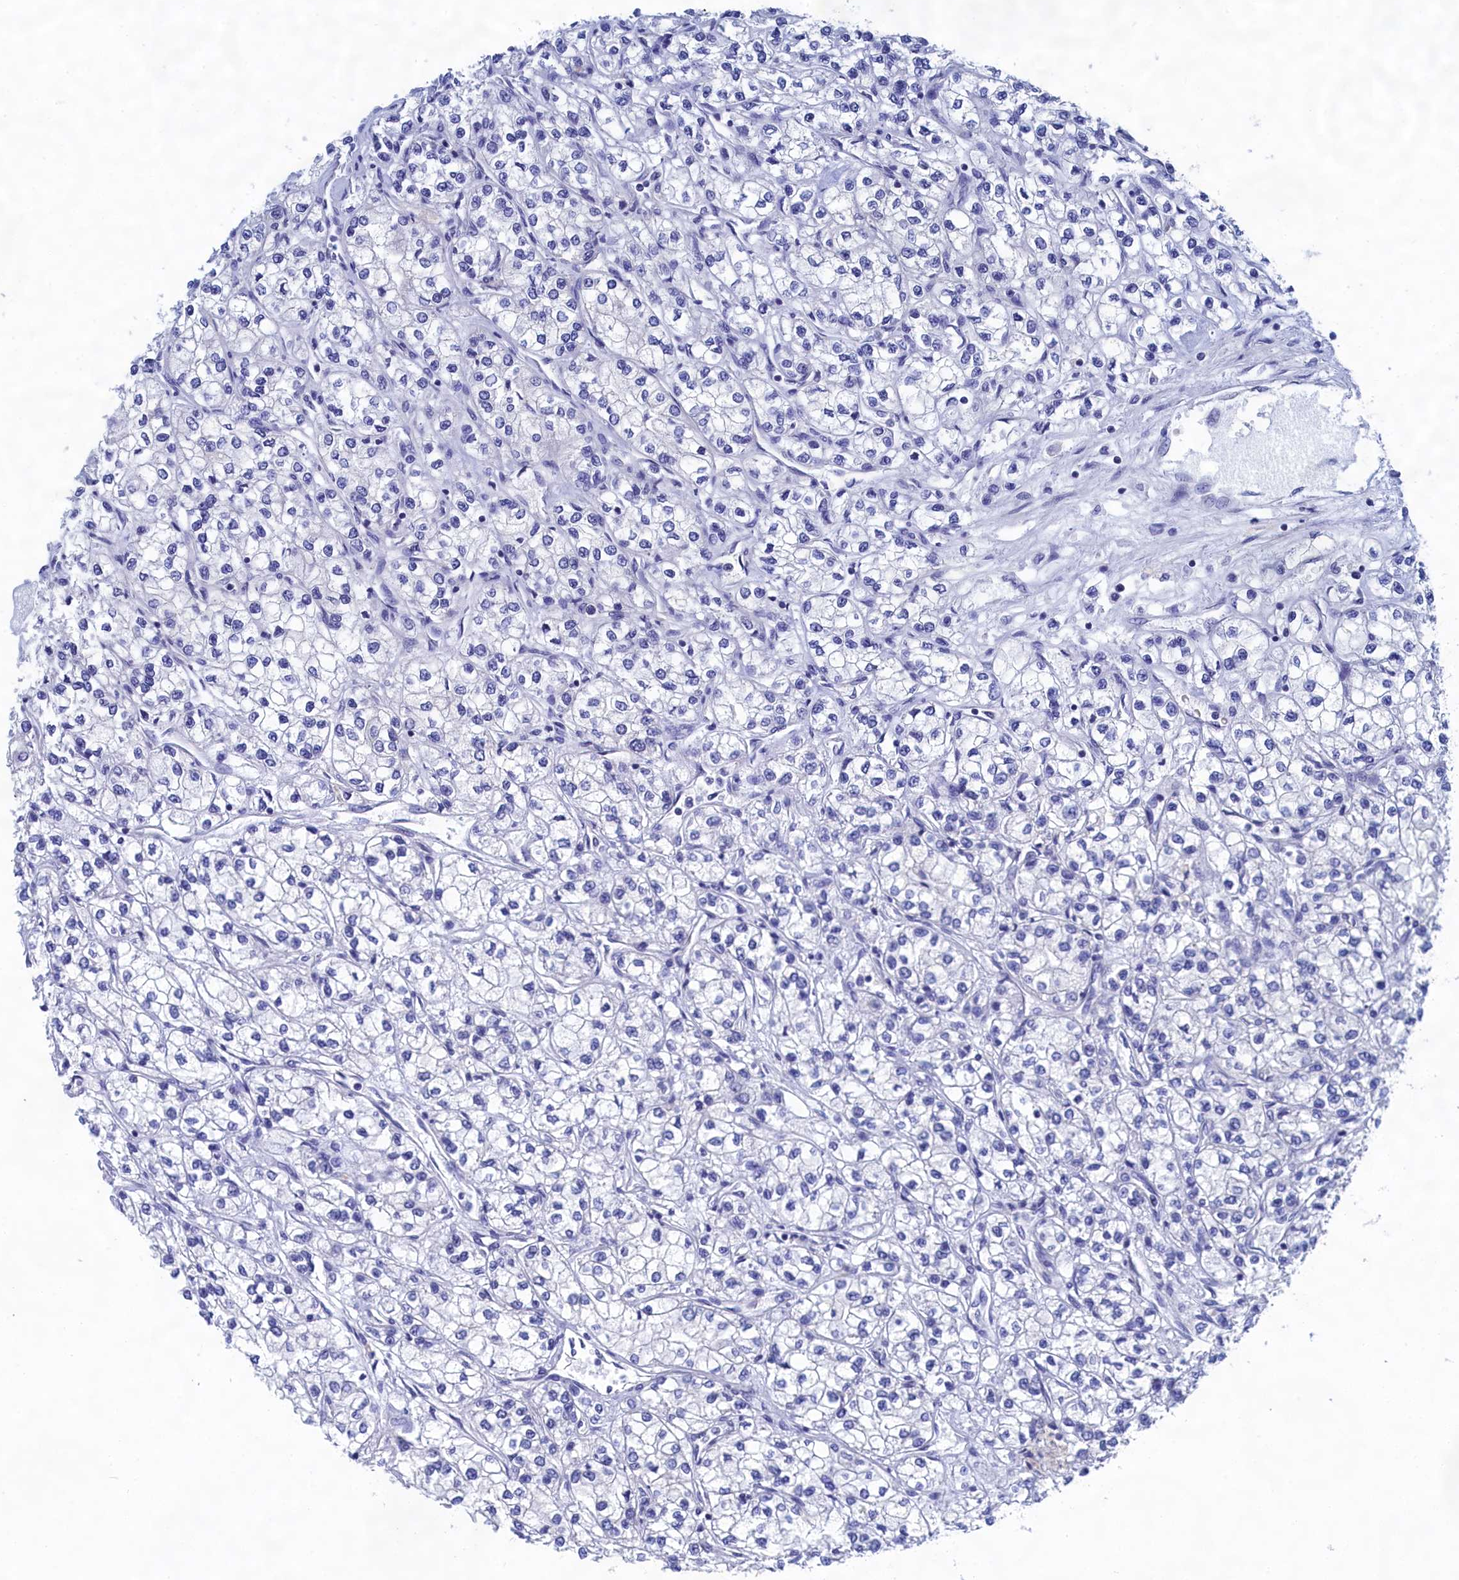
{"staining": {"intensity": "negative", "quantity": "none", "location": "none"}, "tissue": "renal cancer", "cell_type": "Tumor cells", "image_type": "cancer", "snomed": [{"axis": "morphology", "description": "Adenocarcinoma, NOS"}, {"axis": "topography", "description": "Kidney"}], "caption": "The micrograph displays no staining of tumor cells in renal cancer (adenocarcinoma).", "gene": "PGP", "patient": {"sex": "male", "age": 80}}